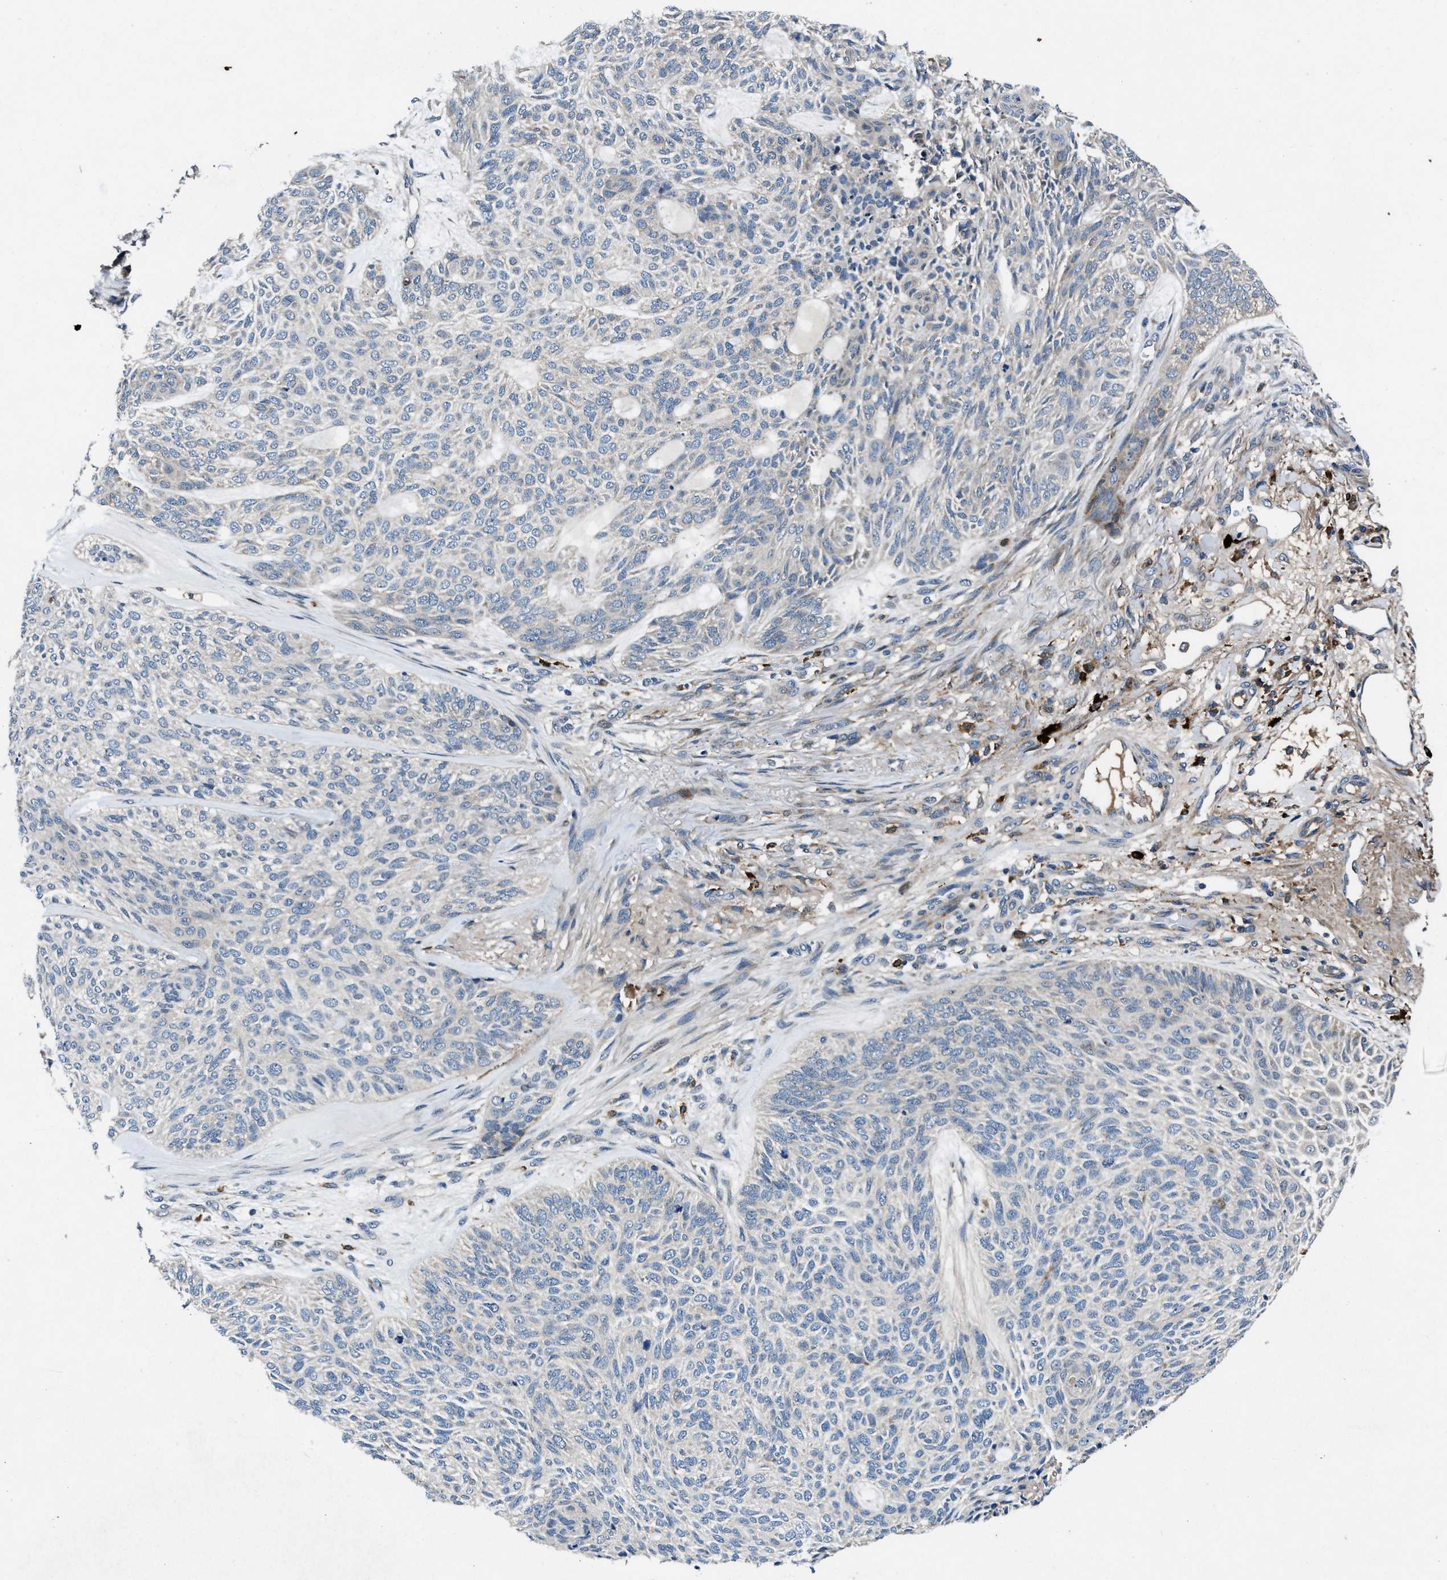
{"staining": {"intensity": "negative", "quantity": "none", "location": "none"}, "tissue": "skin cancer", "cell_type": "Tumor cells", "image_type": "cancer", "snomed": [{"axis": "morphology", "description": "Basal cell carcinoma"}, {"axis": "topography", "description": "Skin"}], "caption": "High power microscopy photomicrograph of an IHC micrograph of skin cancer (basal cell carcinoma), revealing no significant staining in tumor cells. (Brightfield microscopy of DAB IHC at high magnification).", "gene": "FAM221A", "patient": {"sex": "male", "age": 55}}